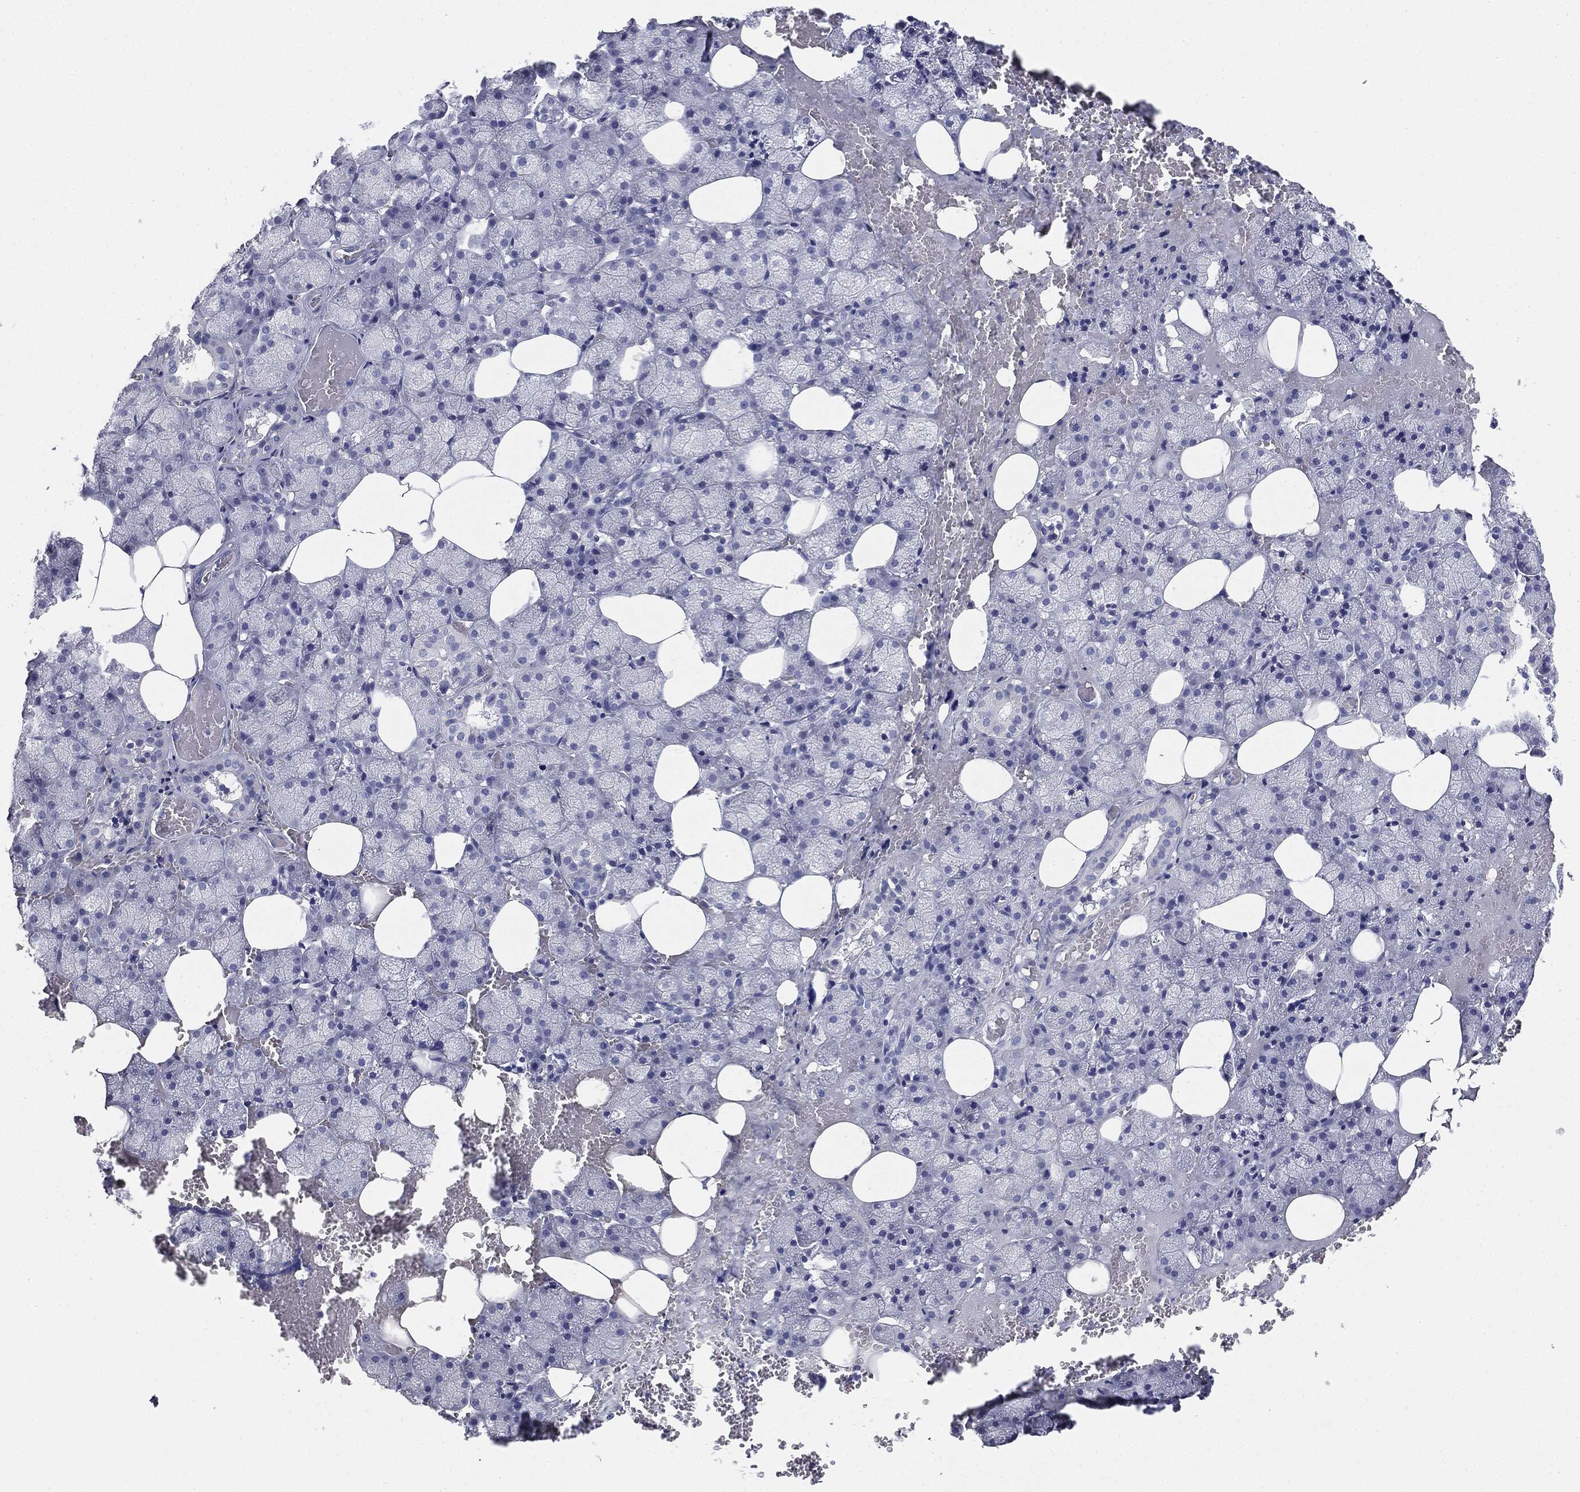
{"staining": {"intensity": "negative", "quantity": "none", "location": "none"}, "tissue": "salivary gland", "cell_type": "Glandular cells", "image_type": "normal", "snomed": [{"axis": "morphology", "description": "Normal tissue, NOS"}, {"axis": "topography", "description": "Salivary gland"}], "caption": "High magnification brightfield microscopy of benign salivary gland stained with DAB (3,3'-diaminobenzidine) (brown) and counterstained with hematoxylin (blue): glandular cells show no significant expression. (DAB immunohistochemistry (IHC) with hematoxylin counter stain).", "gene": "CUZD1", "patient": {"sex": "male", "age": 38}}